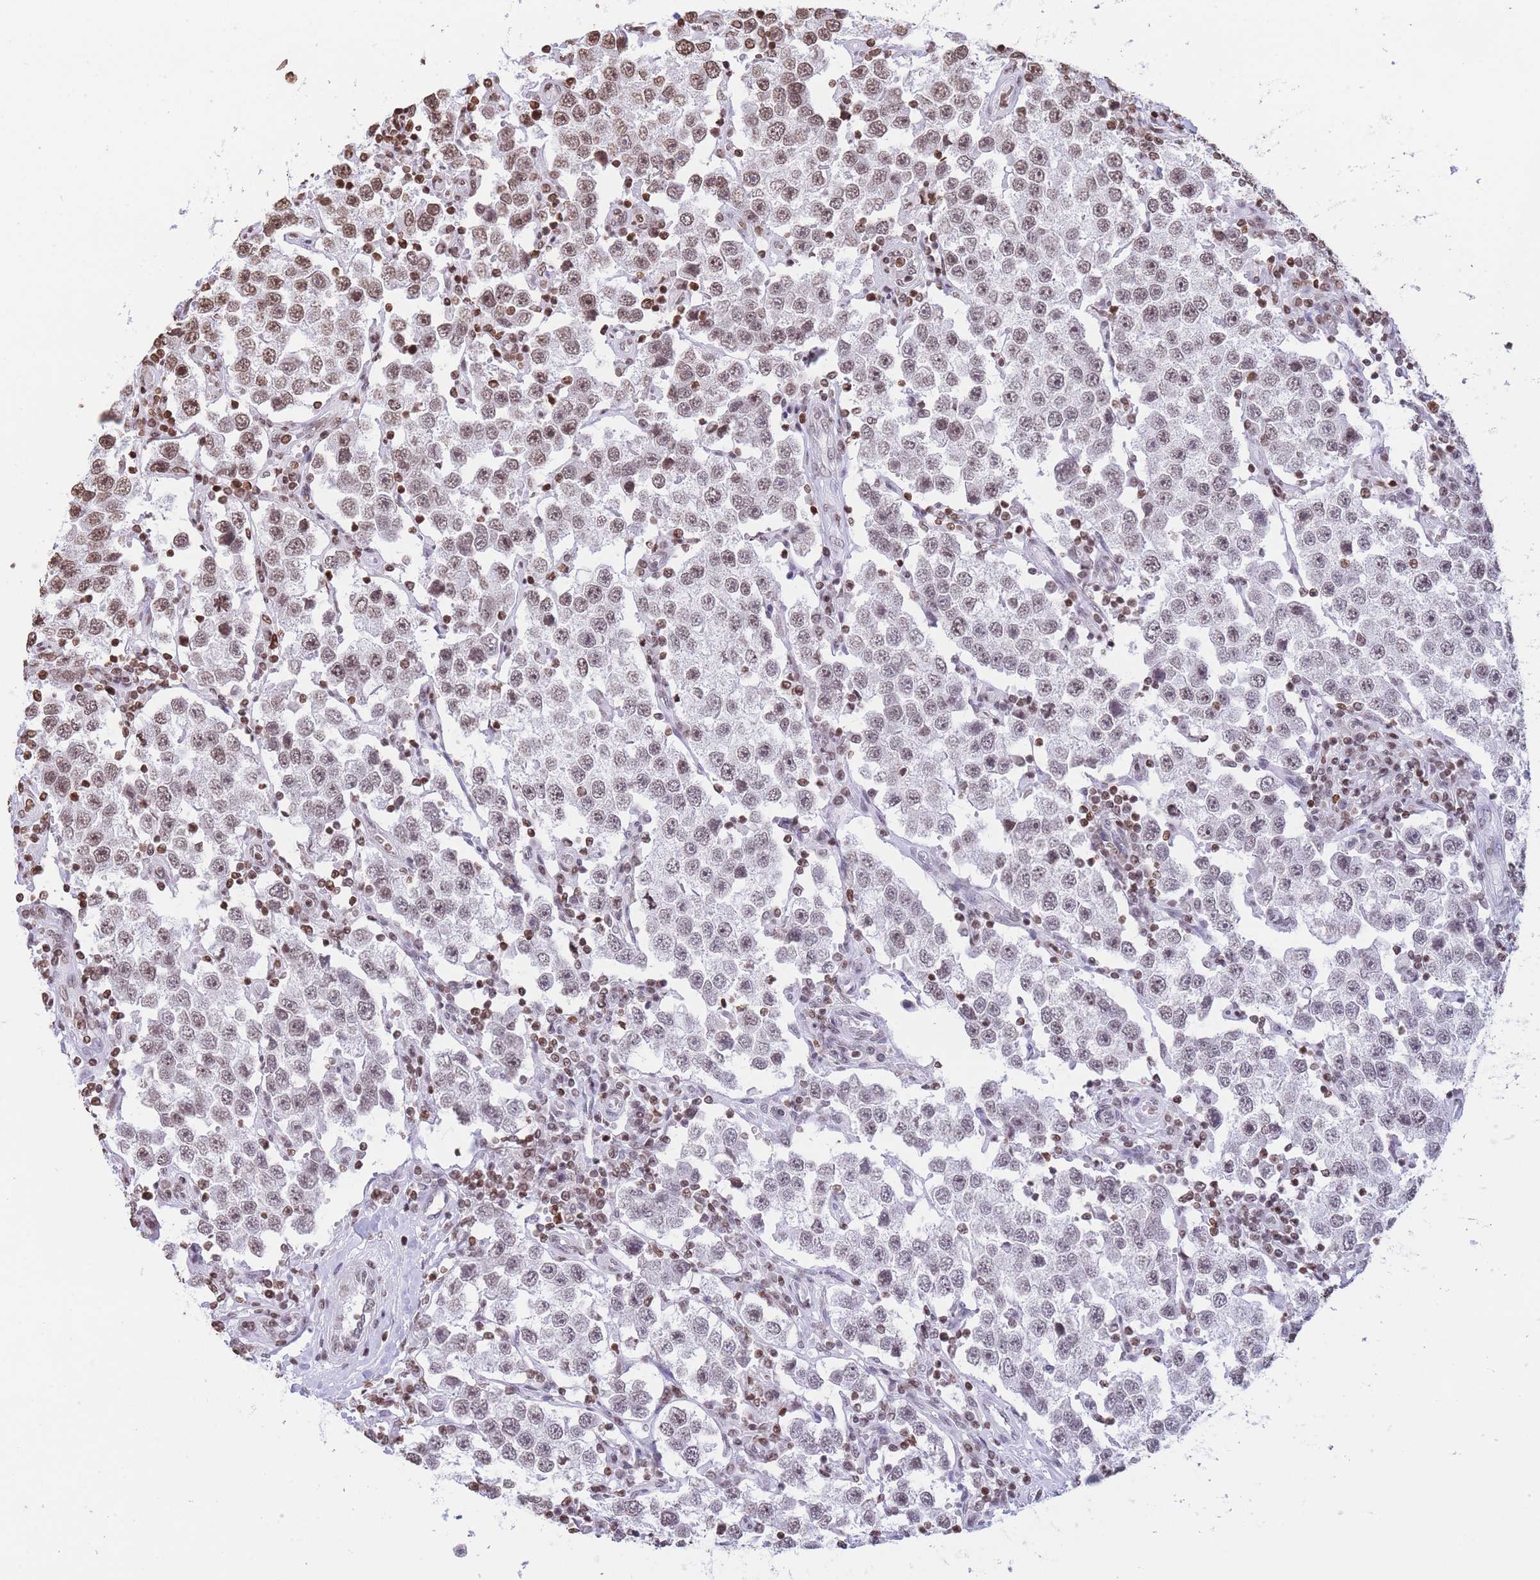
{"staining": {"intensity": "moderate", "quantity": ">75%", "location": "nuclear"}, "tissue": "testis cancer", "cell_type": "Tumor cells", "image_type": "cancer", "snomed": [{"axis": "morphology", "description": "Seminoma, NOS"}, {"axis": "topography", "description": "Testis"}], "caption": "Testis cancer stained with DAB immunohistochemistry exhibits medium levels of moderate nuclear expression in approximately >75% of tumor cells.", "gene": "H2BC11", "patient": {"sex": "male", "age": 37}}